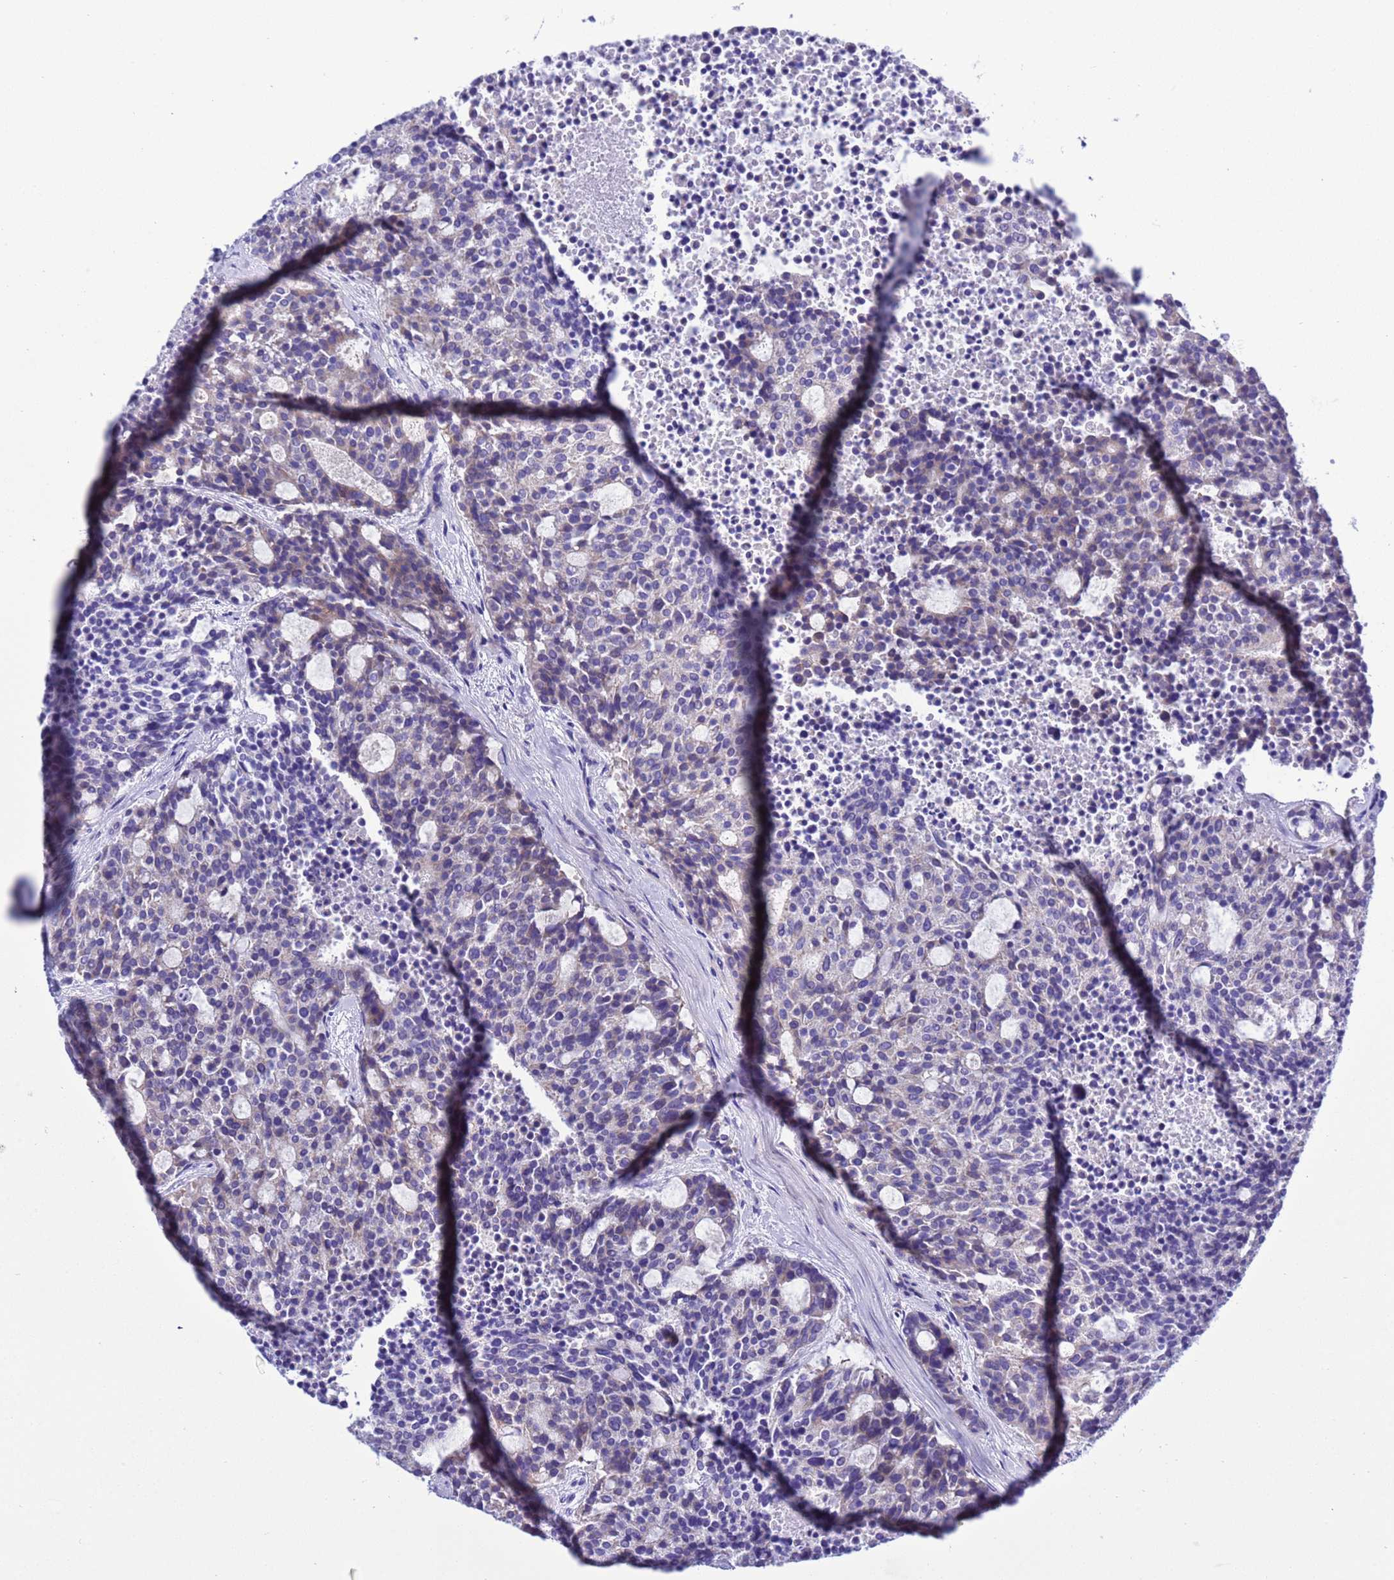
{"staining": {"intensity": "negative", "quantity": "none", "location": "none"}, "tissue": "carcinoid", "cell_type": "Tumor cells", "image_type": "cancer", "snomed": [{"axis": "morphology", "description": "Carcinoid, malignant, NOS"}, {"axis": "topography", "description": "Pancreas"}], "caption": "An immunohistochemistry histopathology image of carcinoid (malignant) is shown. There is no staining in tumor cells of carcinoid (malignant).", "gene": "KICS2", "patient": {"sex": "female", "age": 54}}